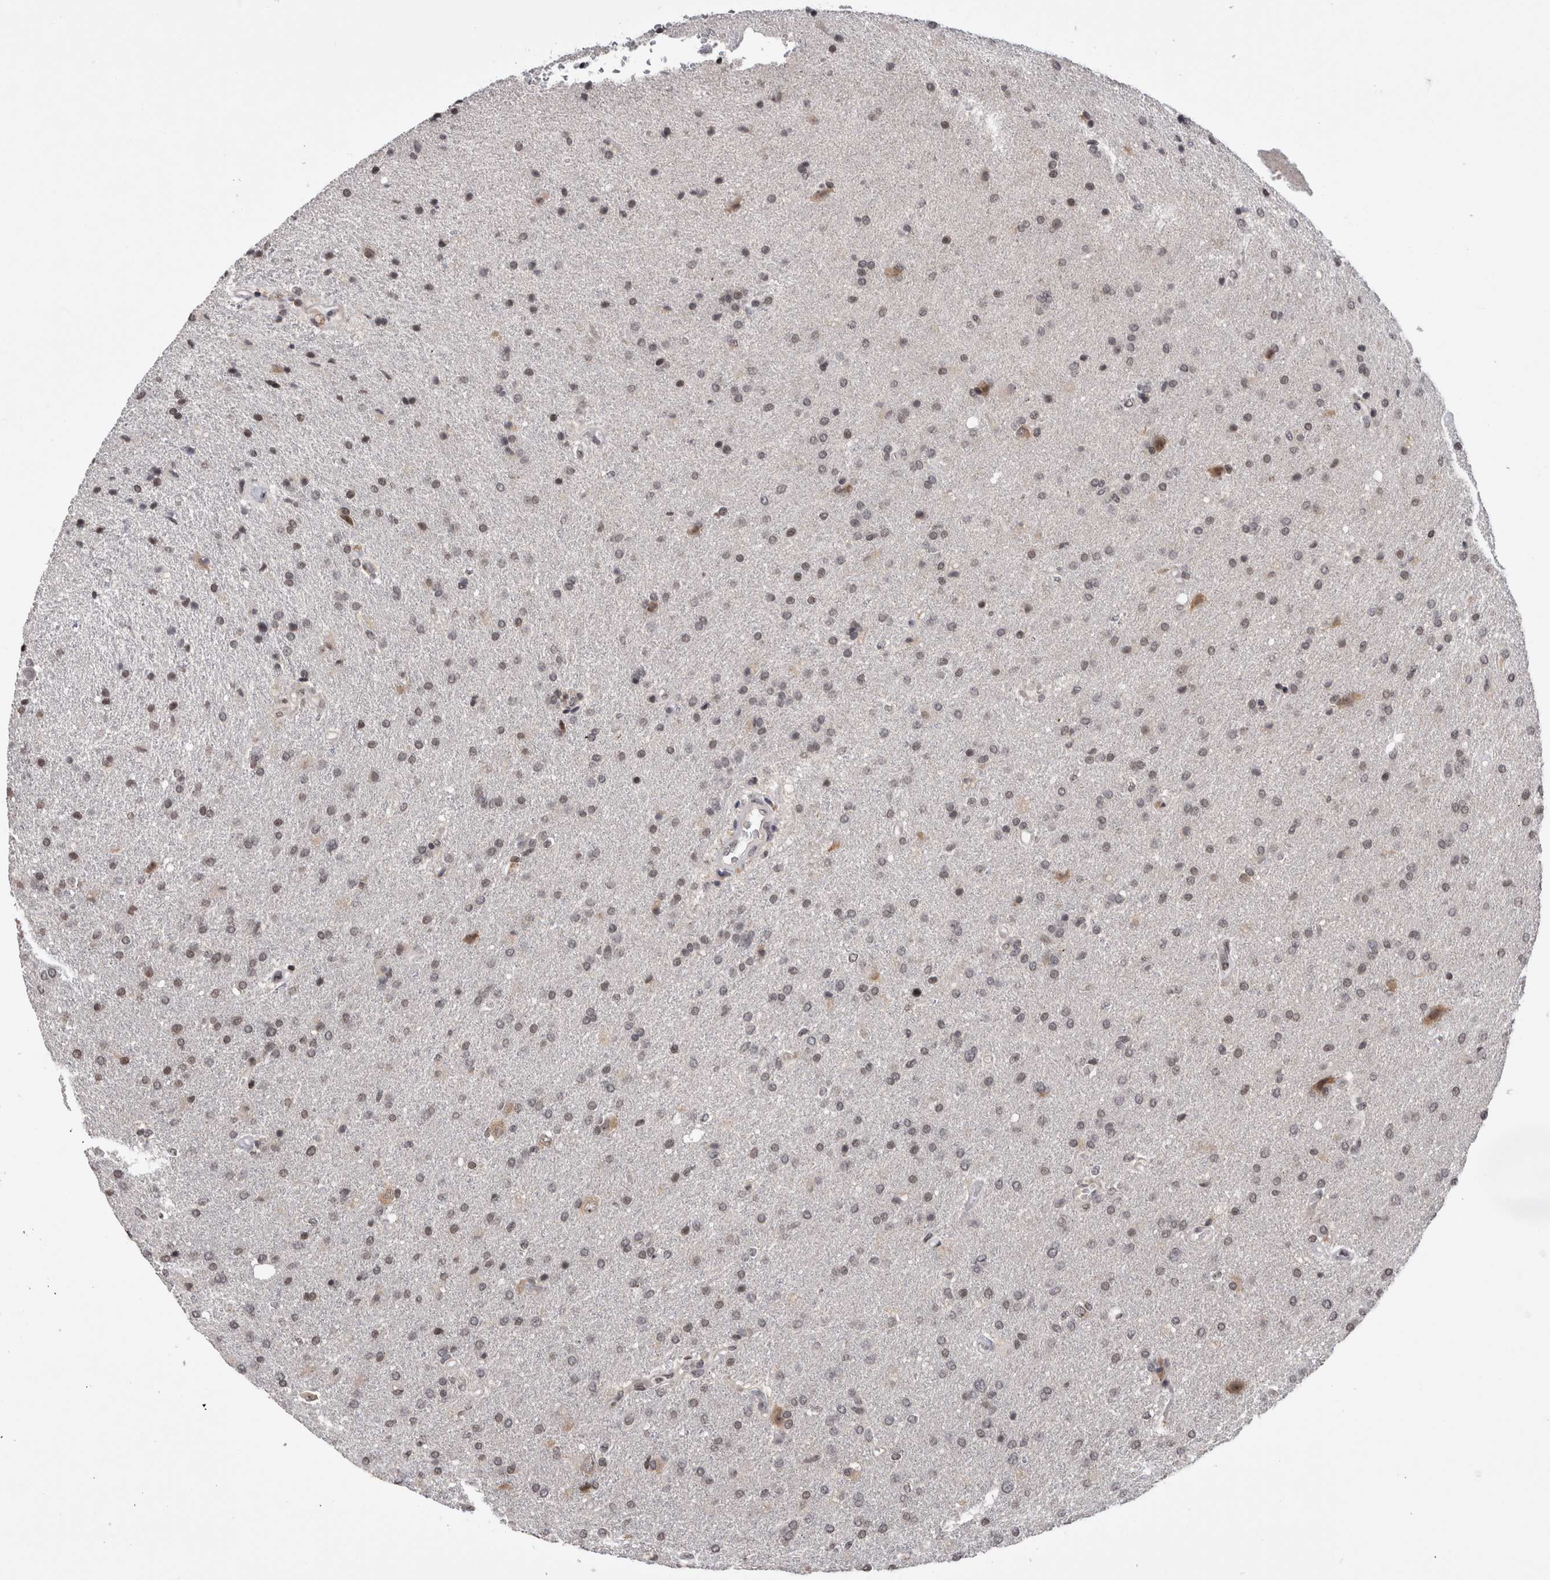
{"staining": {"intensity": "weak", "quantity": "<25%", "location": "nuclear"}, "tissue": "glioma", "cell_type": "Tumor cells", "image_type": "cancer", "snomed": [{"axis": "morphology", "description": "Glioma, malignant, High grade"}, {"axis": "topography", "description": "Brain"}], "caption": "Photomicrograph shows no significant protein positivity in tumor cells of malignant high-grade glioma.", "gene": "ZBTB11", "patient": {"sex": "male", "age": 72}}